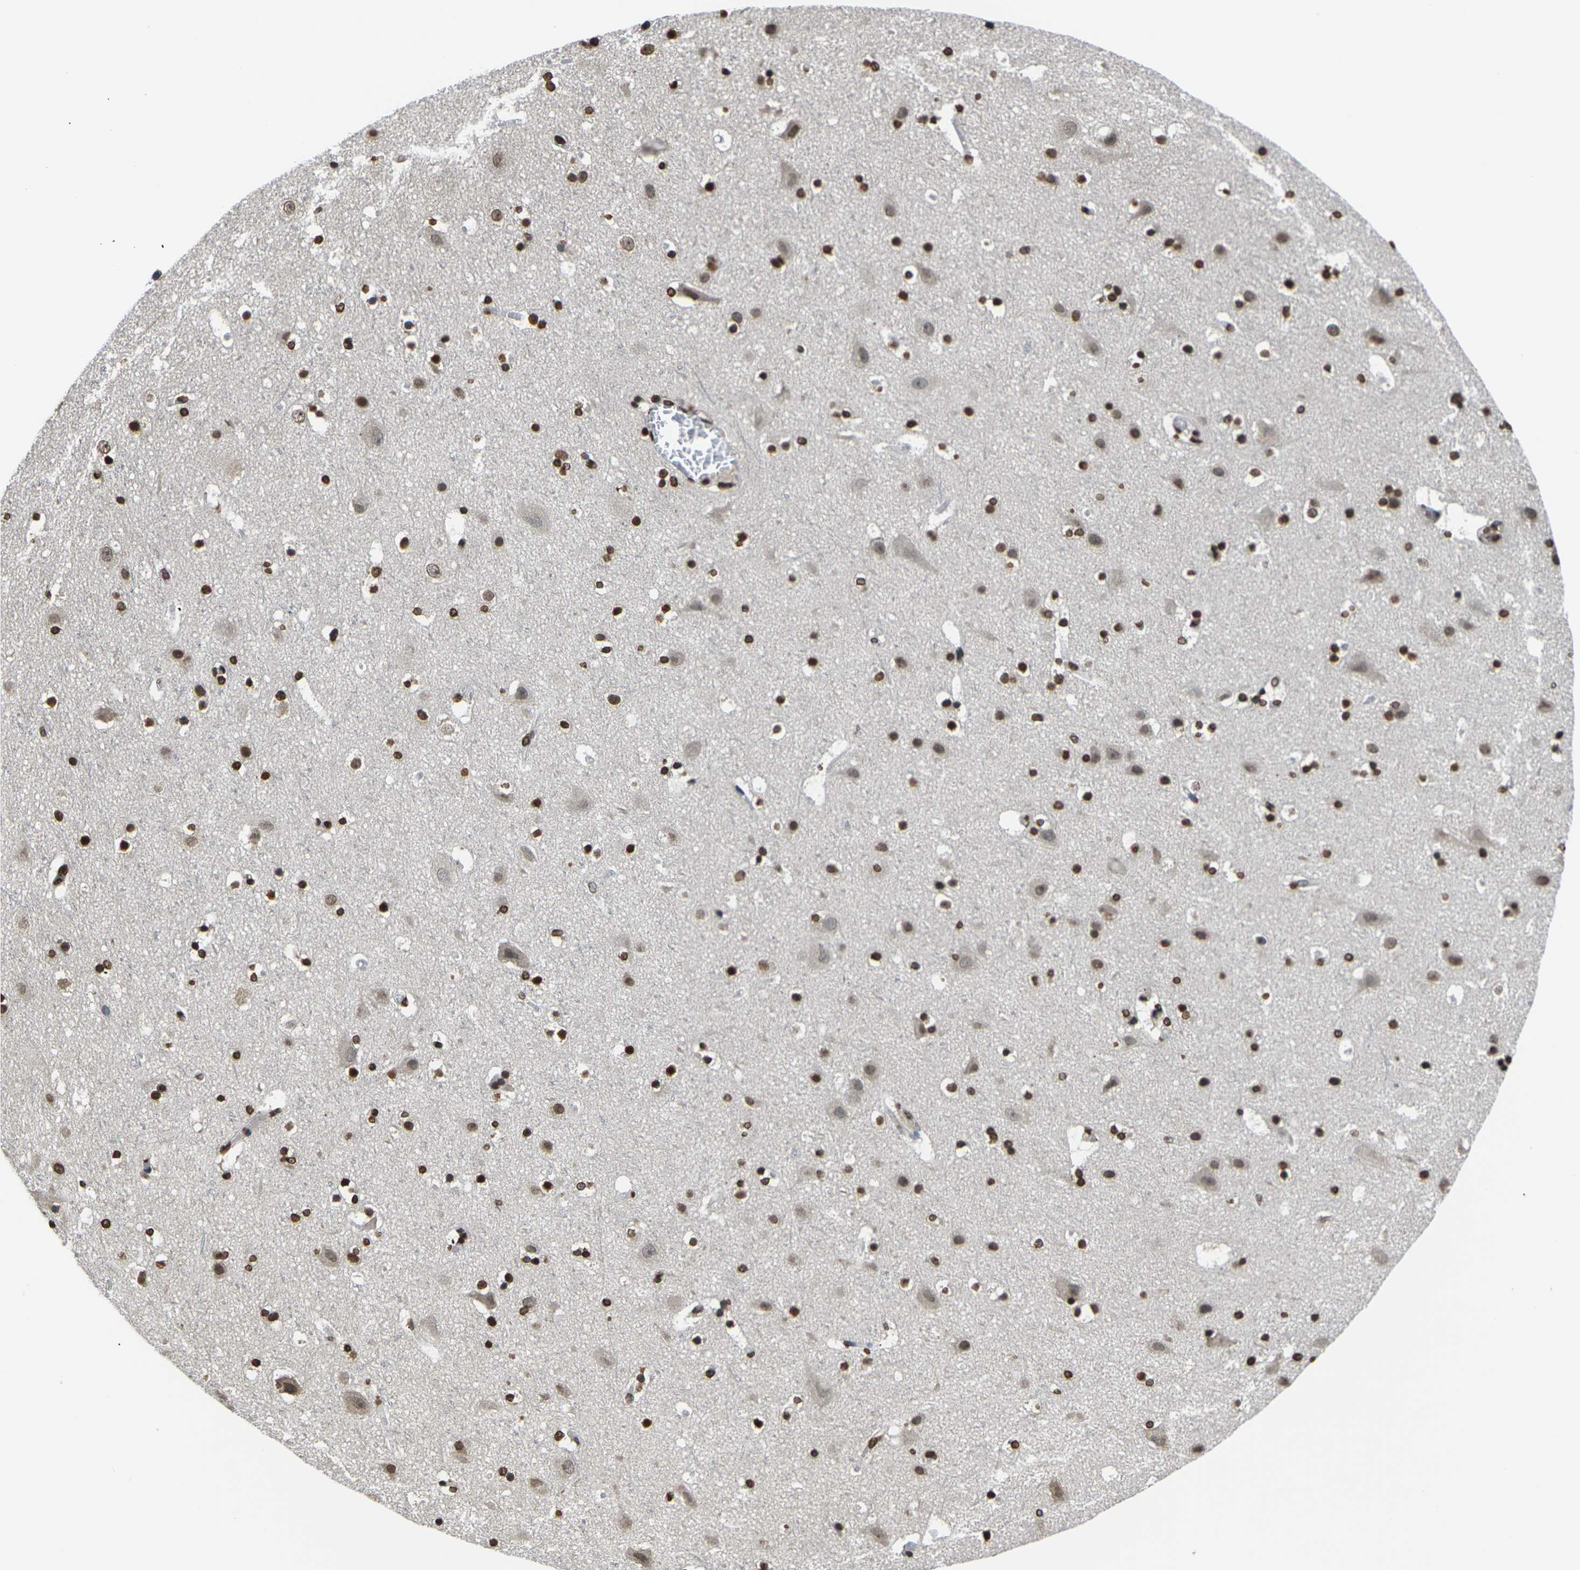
{"staining": {"intensity": "moderate", "quantity": ">75%", "location": "nuclear"}, "tissue": "cerebral cortex", "cell_type": "Endothelial cells", "image_type": "normal", "snomed": [{"axis": "morphology", "description": "Normal tissue, NOS"}, {"axis": "topography", "description": "Cerebral cortex"}], "caption": "DAB immunohistochemical staining of benign human cerebral cortex displays moderate nuclear protein positivity in about >75% of endothelial cells.", "gene": "EMSY", "patient": {"sex": "male", "age": 45}}